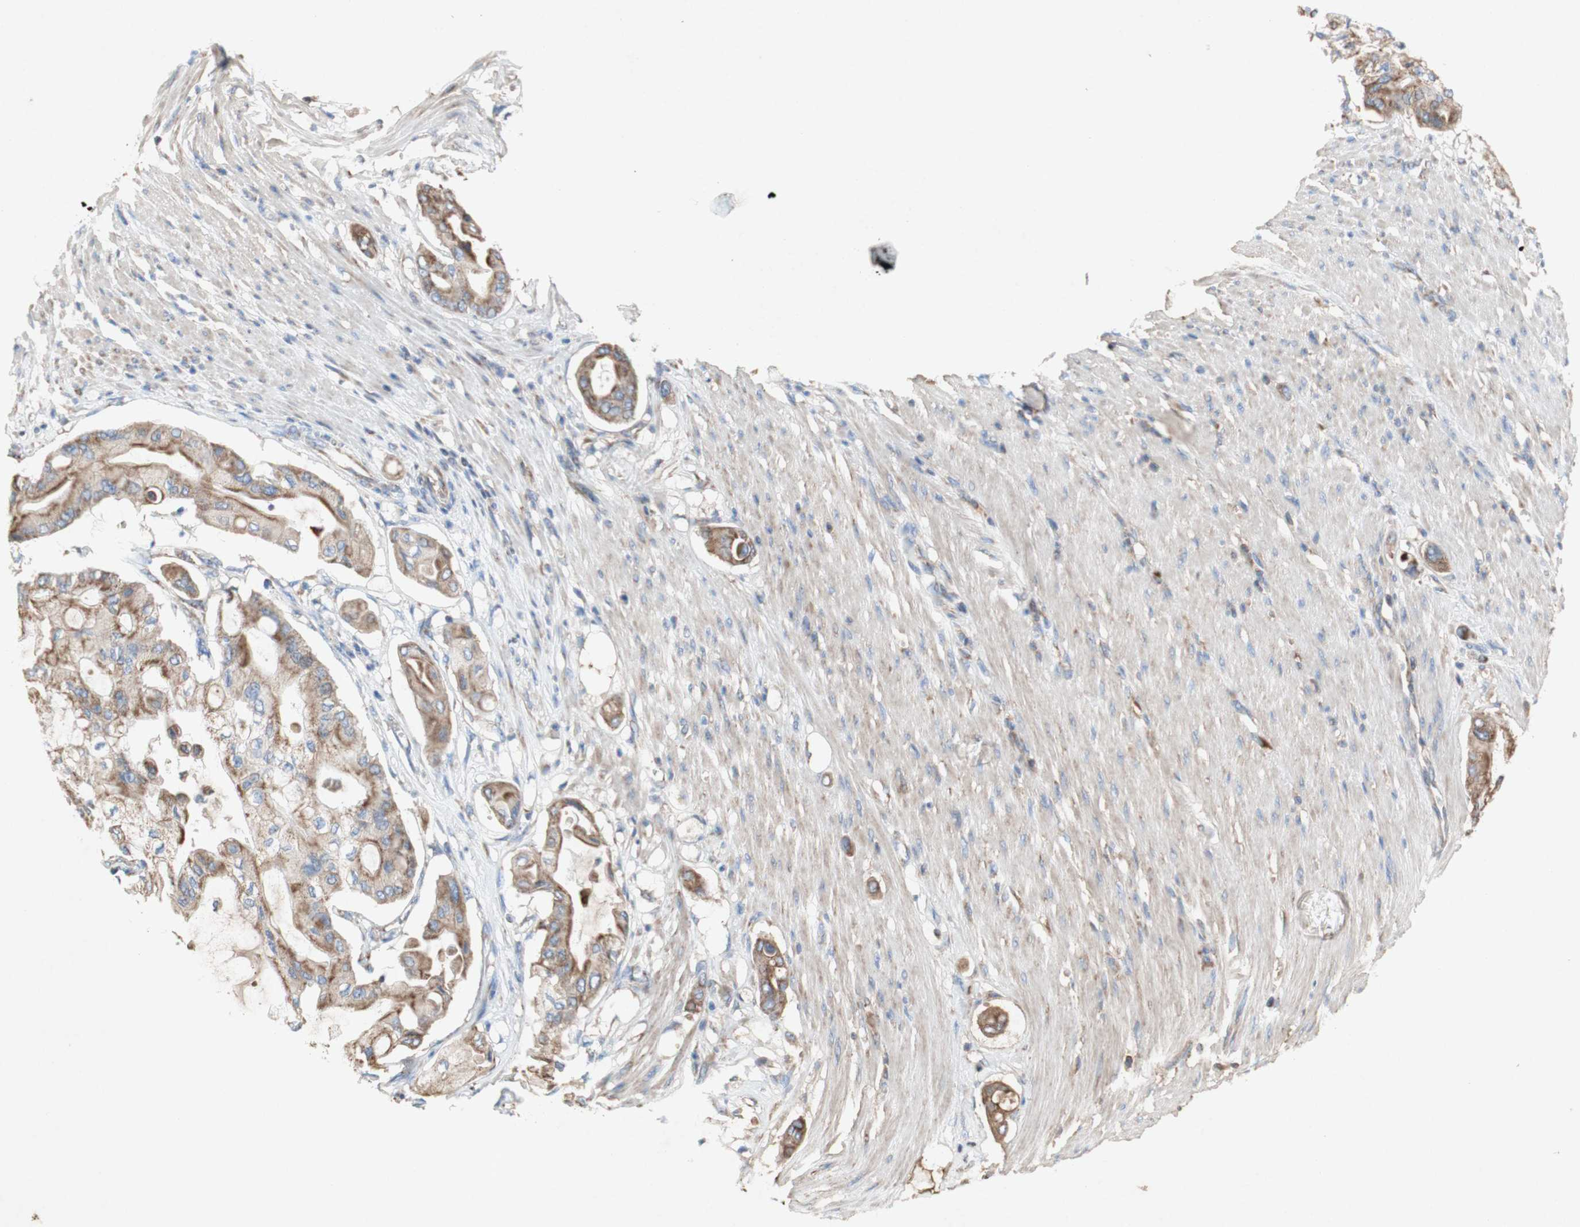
{"staining": {"intensity": "moderate", "quantity": ">75%", "location": "cytoplasmic/membranous"}, "tissue": "pancreatic cancer", "cell_type": "Tumor cells", "image_type": "cancer", "snomed": [{"axis": "morphology", "description": "Adenocarcinoma, NOS"}, {"axis": "morphology", "description": "Adenocarcinoma, metastatic, NOS"}, {"axis": "topography", "description": "Lymph node"}, {"axis": "topography", "description": "Pancreas"}, {"axis": "topography", "description": "Duodenum"}], "caption": "Pancreatic cancer tissue displays moderate cytoplasmic/membranous expression in approximately >75% of tumor cells", "gene": "SDHB", "patient": {"sex": "female", "age": 64}}